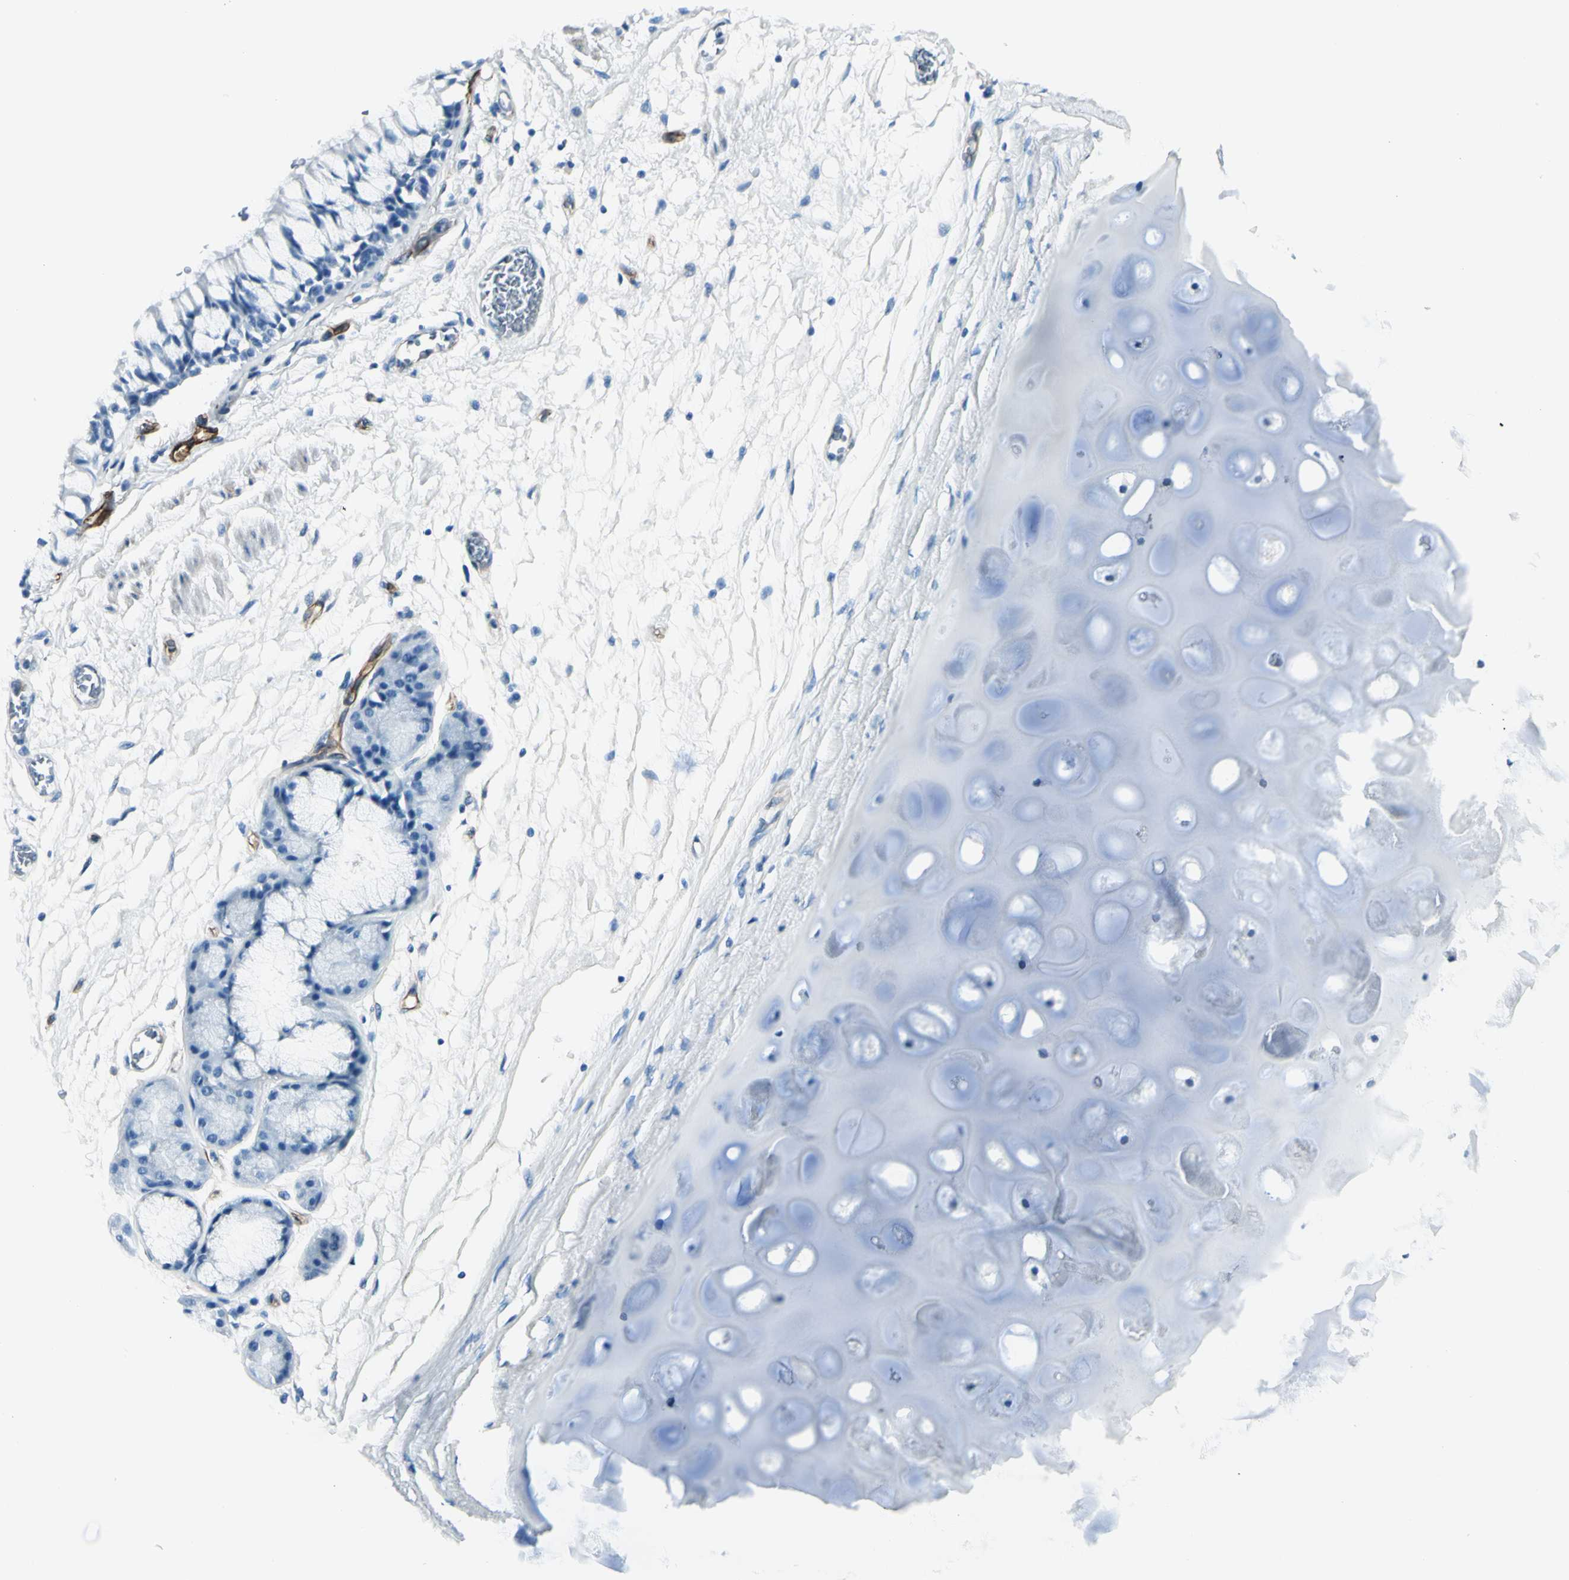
{"staining": {"intensity": "negative", "quantity": "none", "location": "none"}, "tissue": "bronchus", "cell_type": "Respiratory epithelial cells", "image_type": "normal", "snomed": [{"axis": "morphology", "description": "Normal tissue, NOS"}, {"axis": "topography", "description": "Bronchus"}], "caption": "Protein analysis of normal bronchus exhibits no significant staining in respiratory epithelial cells. (DAB immunohistochemistry (IHC) with hematoxylin counter stain).", "gene": "PTH2R", "patient": {"sex": "male", "age": 66}}